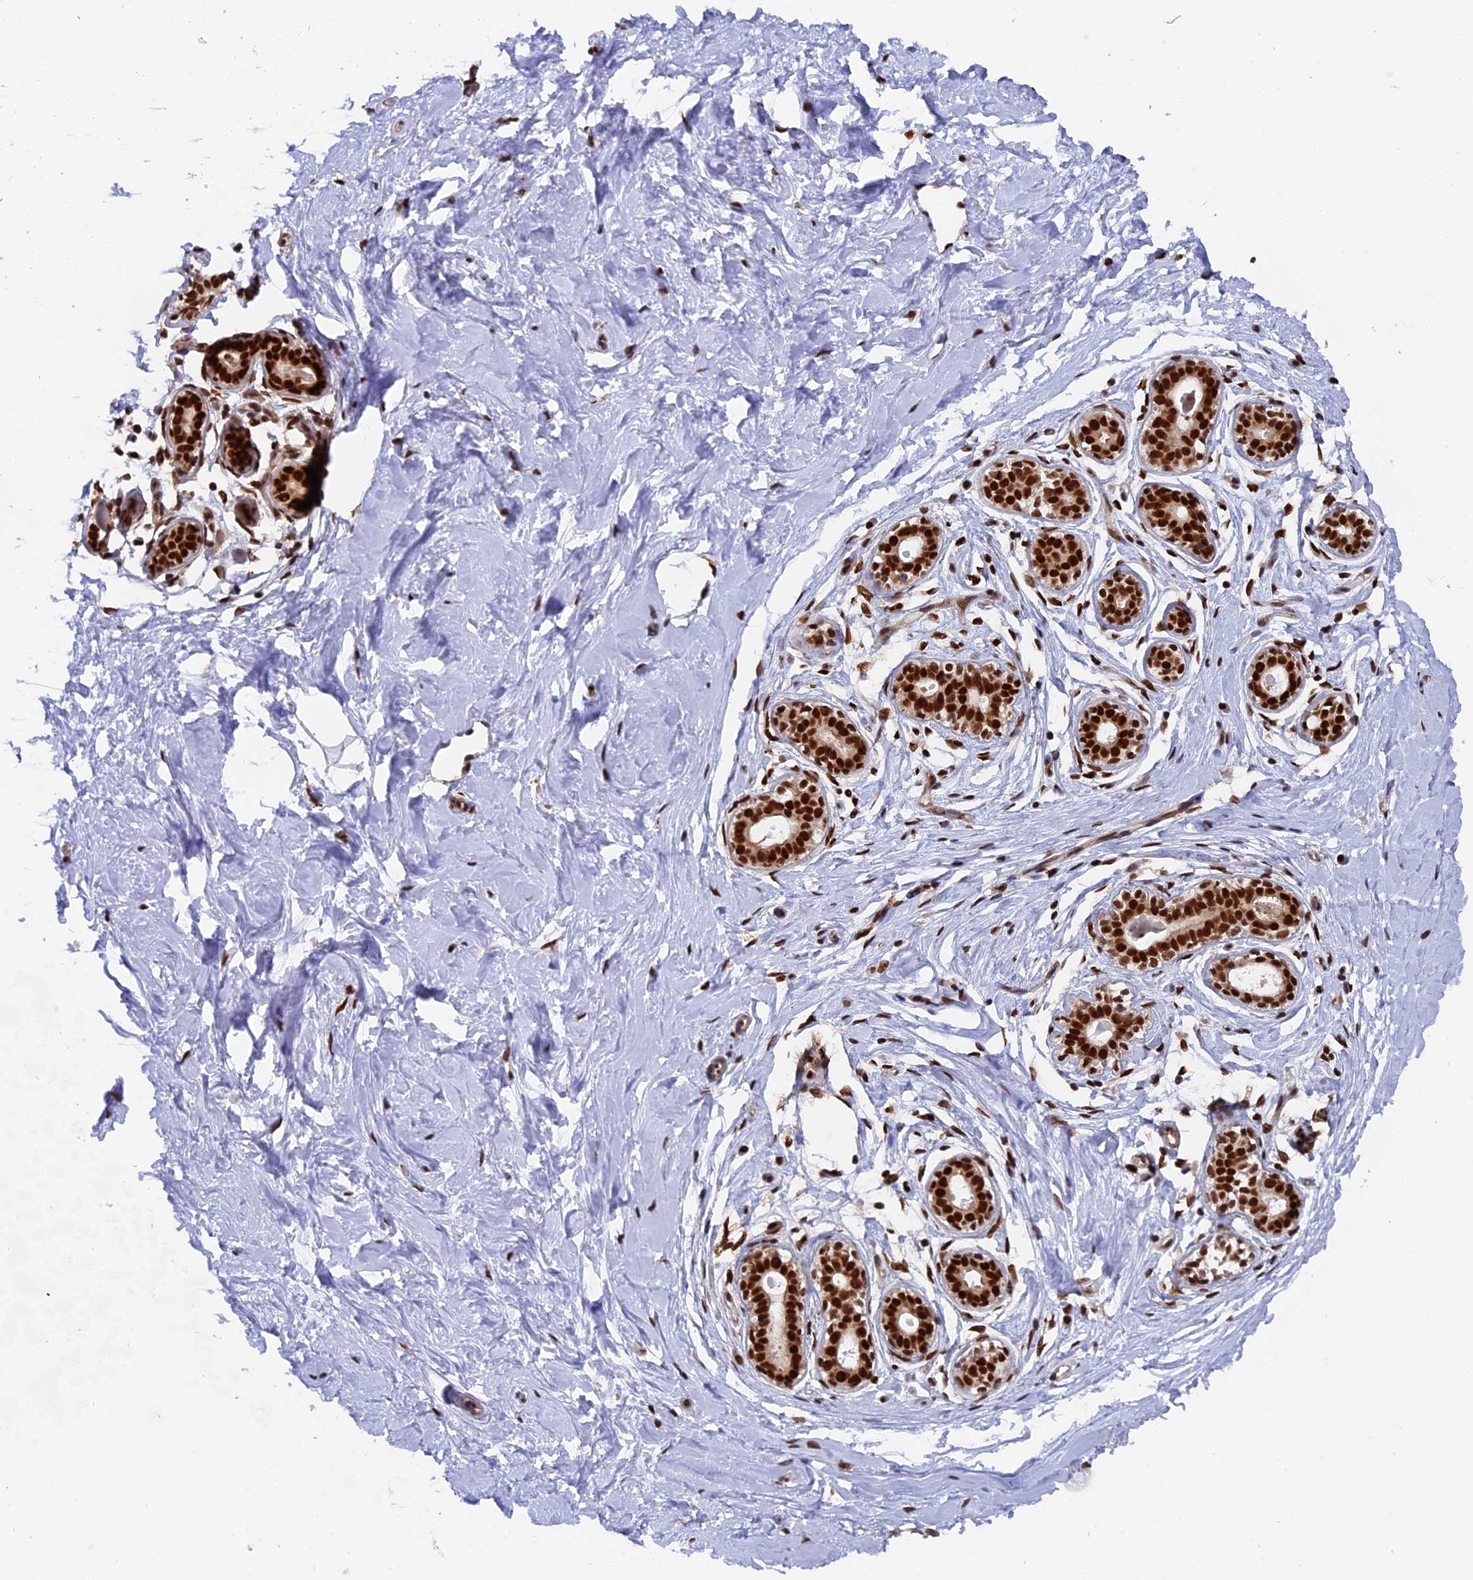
{"staining": {"intensity": "moderate", "quantity": ">75%", "location": "nuclear"}, "tissue": "breast", "cell_type": "Adipocytes", "image_type": "normal", "snomed": [{"axis": "morphology", "description": "Normal tissue, NOS"}, {"axis": "morphology", "description": "Adenoma, NOS"}, {"axis": "topography", "description": "Breast"}], "caption": "The photomicrograph reveals staining of unremarkable breast, revealing moderate nuclear protein staining (brown color) within adipocytes.", "gene": "RAMACL", "patient": {"sex": "female", "age": 23}}